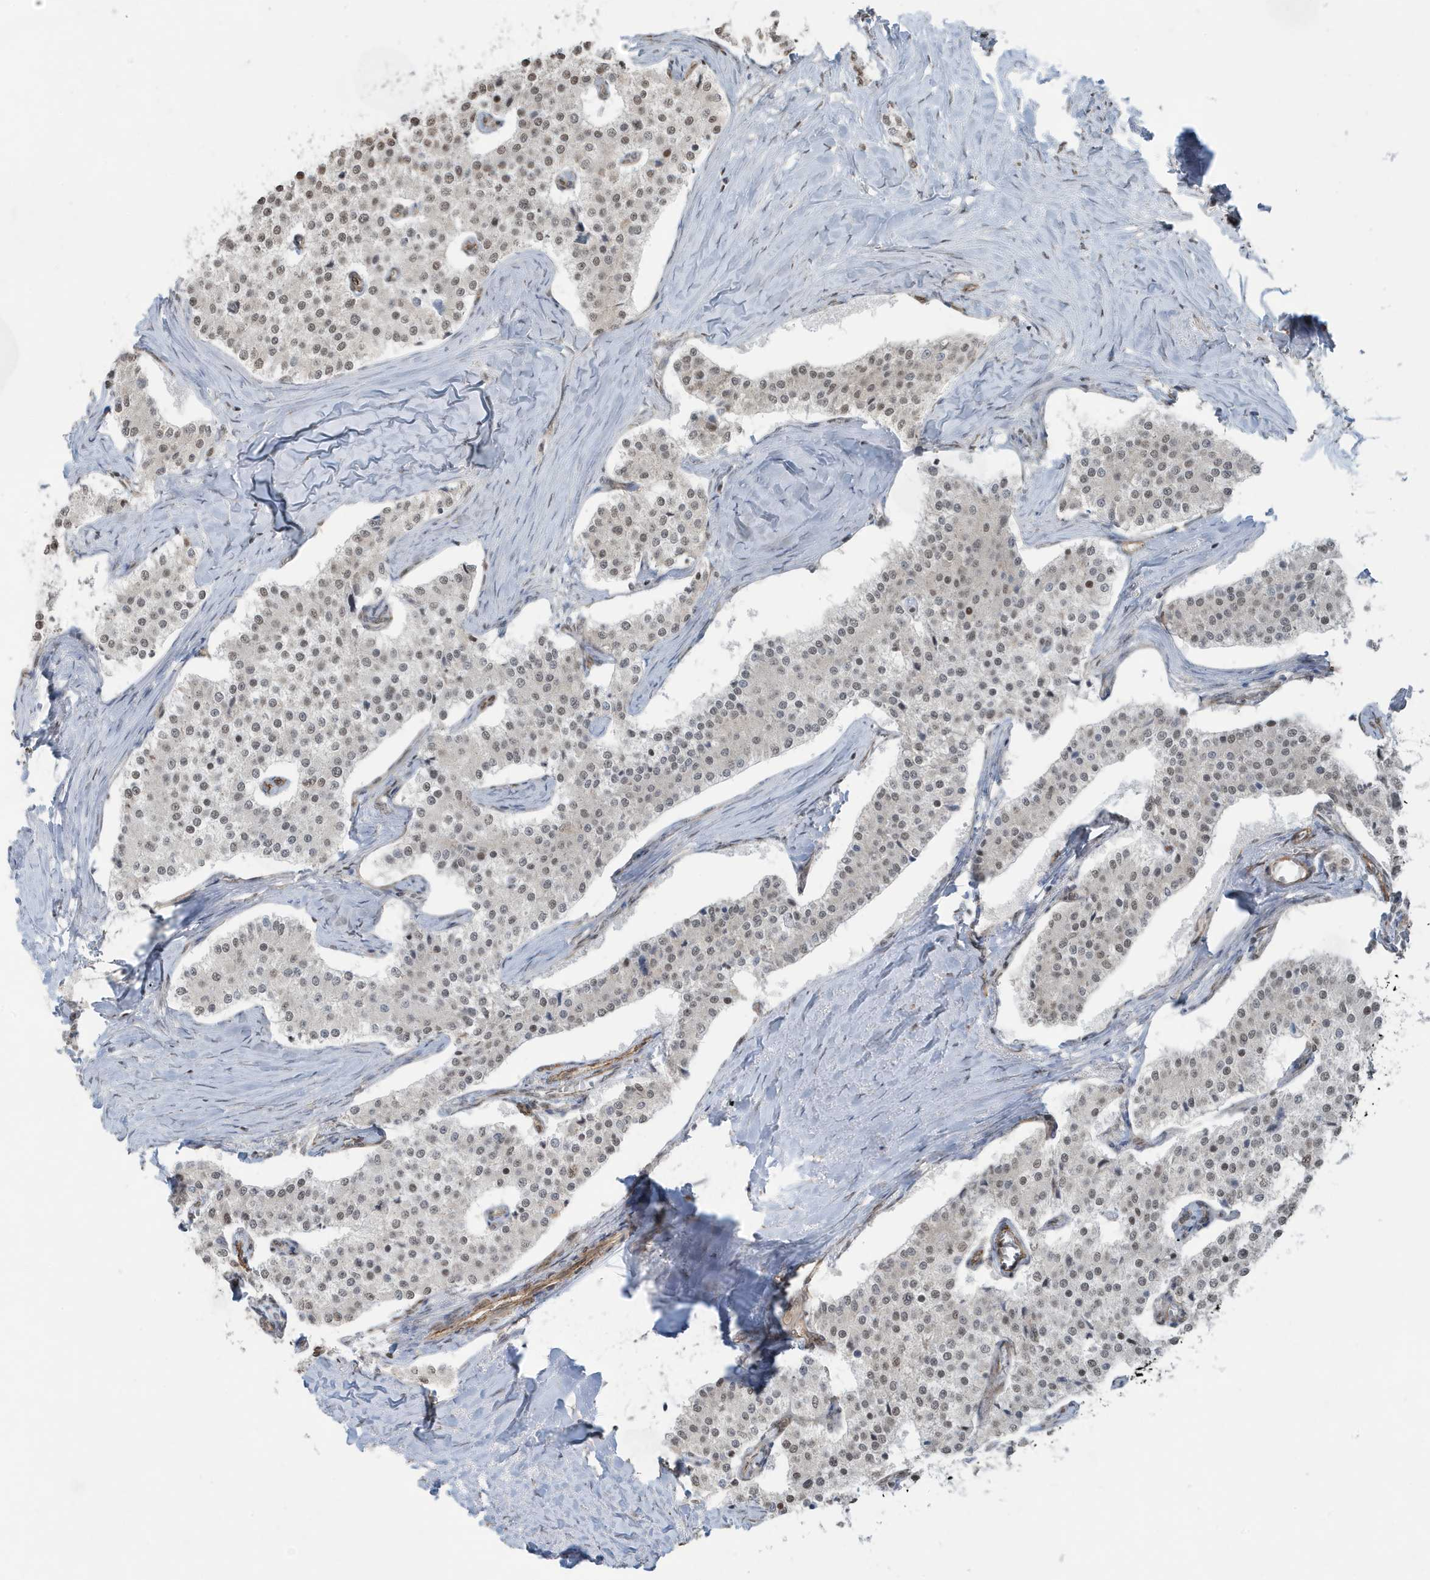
{"staining": {"intensity": "negative", "quantity": "none", "location": "none"}, "tissue": "carcinoid", "cell_type": "Tumor cells", "image_type": "cancer", "snomed": [{"axis": "morphology", "description": "Carcinoid, malignant, NOS"}, {"axis": "topography", "description": "Colon"}], "caption": "High power microscopy photomicrograph of an immunohistochemistry photomicrograph of carcinoid, revealing no significant positivity in tumor cells. (DAB IHC with hematoxylin counter stain).", "gene": "CHCHD4", "patient": {"sex": "female", "age": 52}}